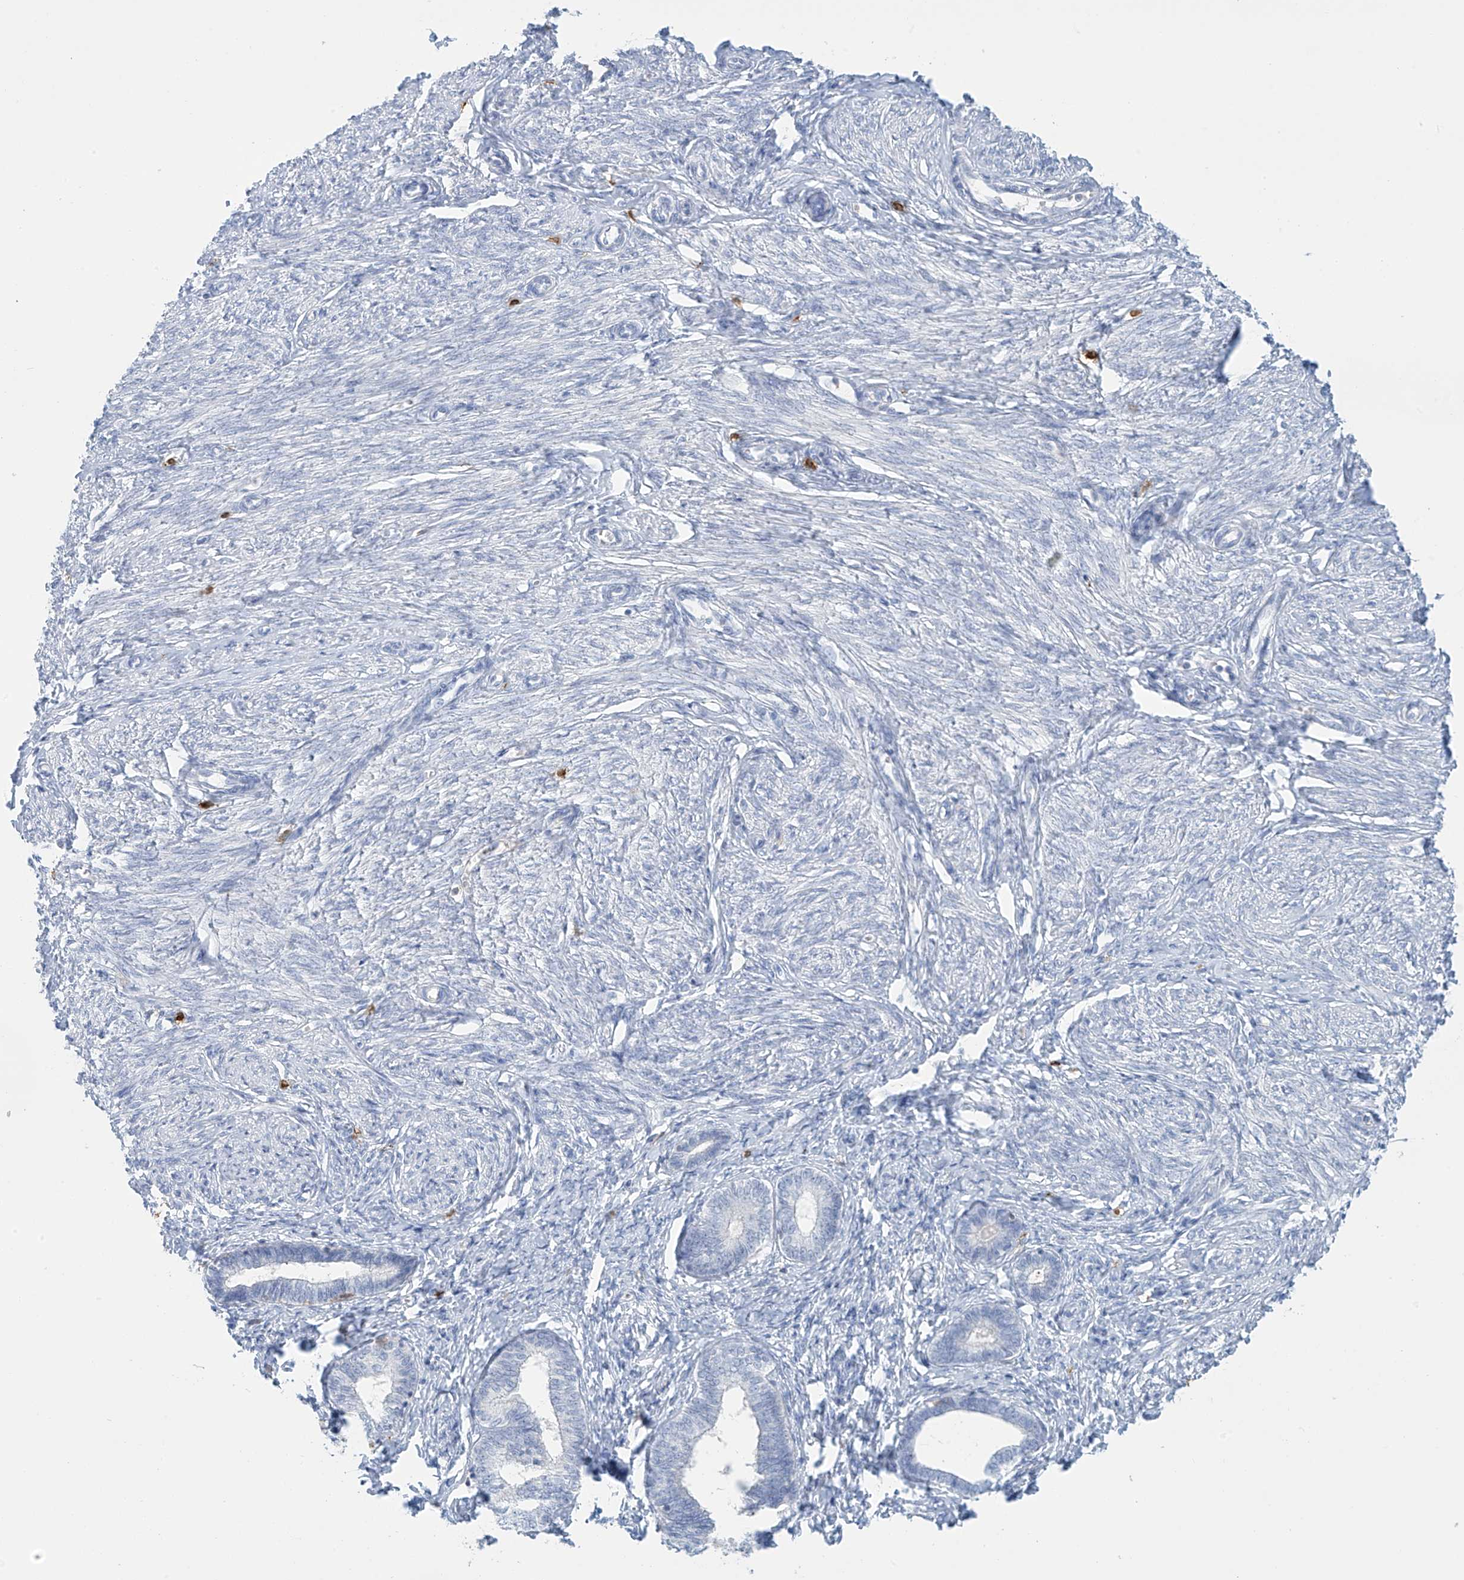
{"staining": {"intensity": "negative", "quantity": "none", "location": "none"}, "tissue": "endometrium", "cell_type": "Cells in endometrial stroma", "image_type": "normal", "snomed": [{"axis": "morphology", "description": "Normal tissue, NOS"}, {"axis": "topography", "description": "Endometrium"}], "caption": "Immunohistochemistry image of benign endometrium: human endometrium stained with DAB displays no significant protein expression in cells in endometrial stroma.", "gene": "TRMT2B", "patient": {"sex": "female", "age": 72}}